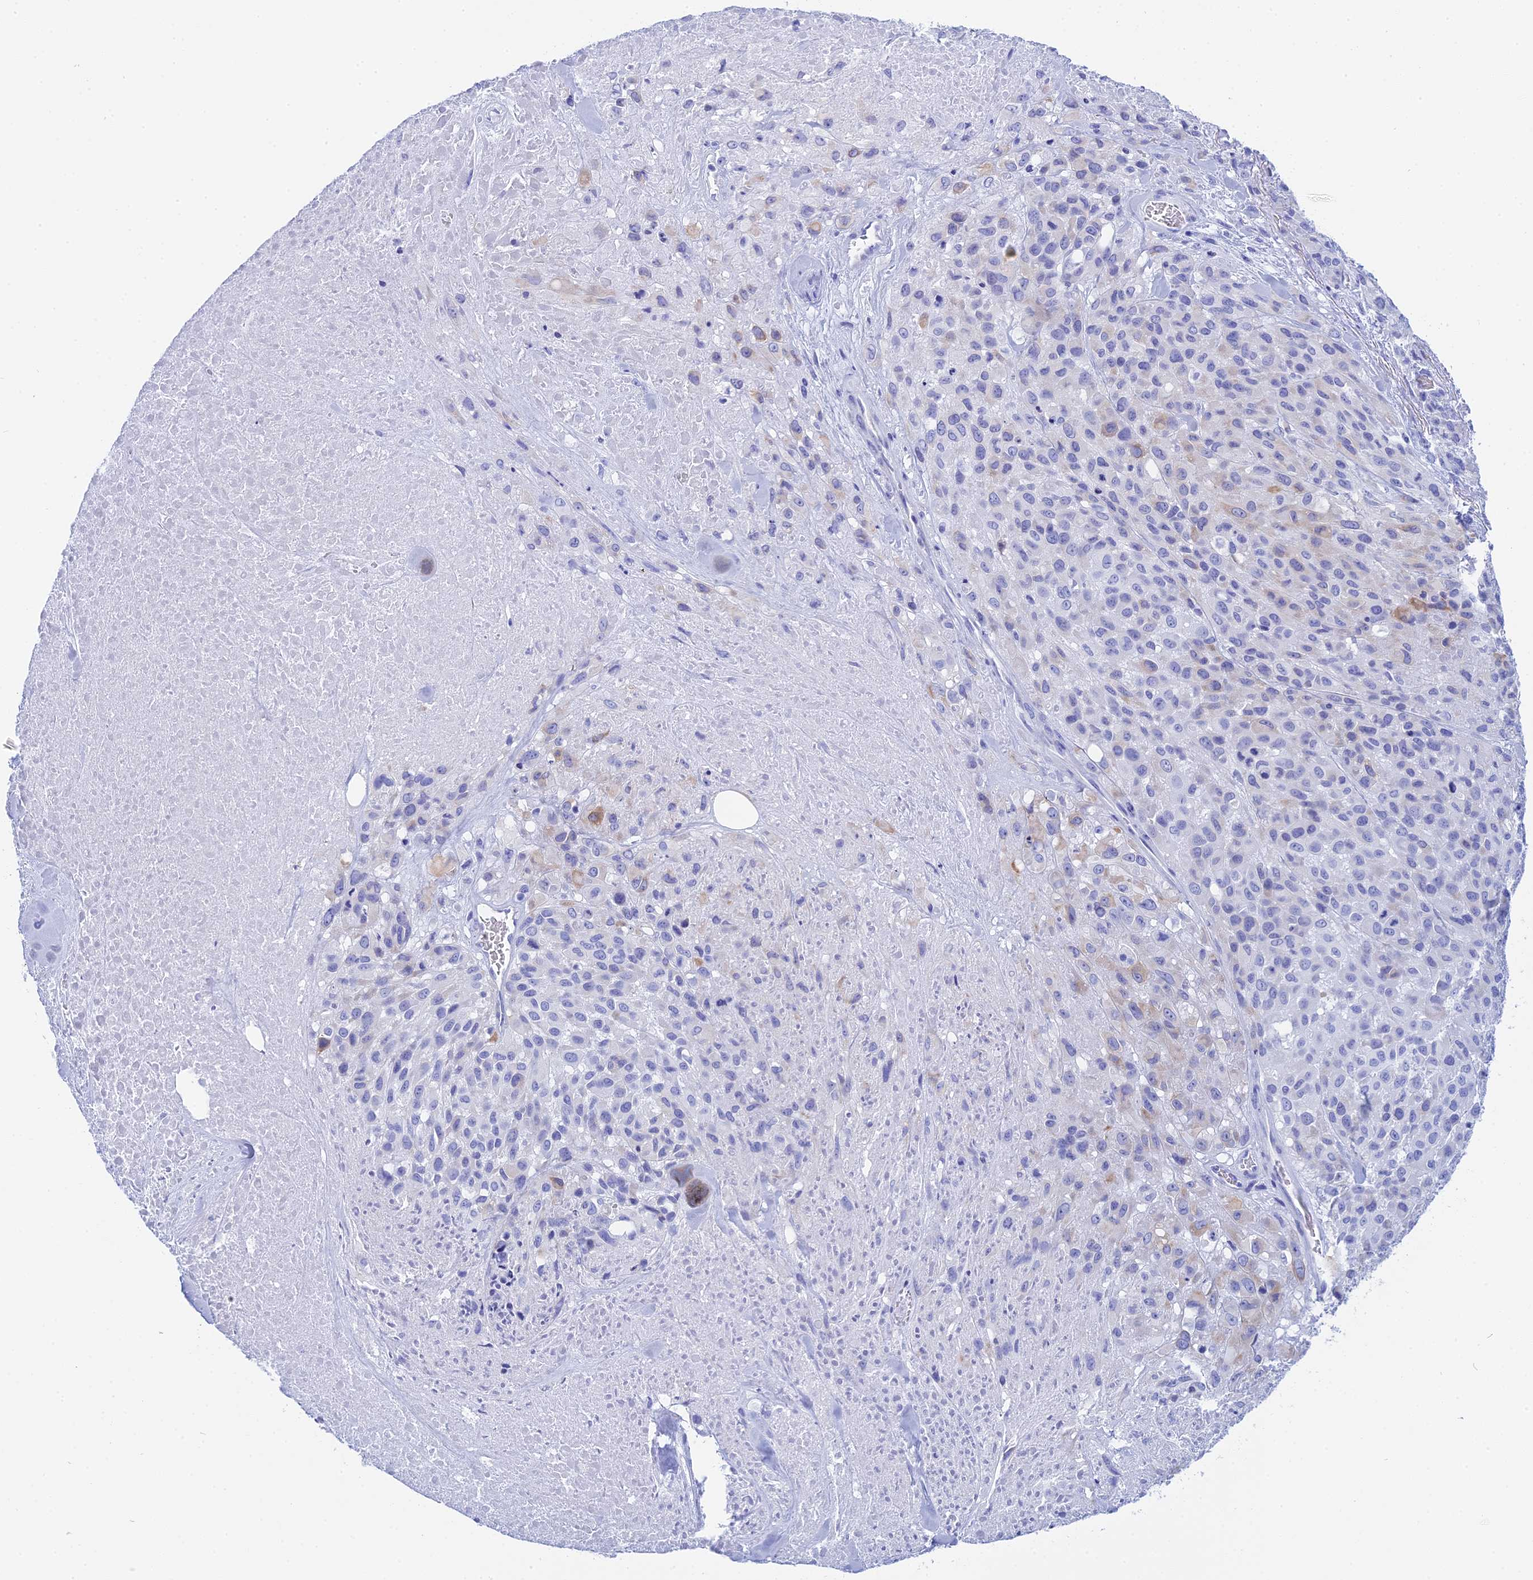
{"staining": {"intensity": "negative", "quantity": "none", "location": "none"}, "tissue": "melanoma", "cell_type": "Tumor cells", "image_type": "cancer", "snomed": [{"axis": "morphology", "description": "Malignant melanoma, Metastatic site"}, {"axis": "topography", "description": "Skin"}], "caption": "A high-resolution micrograph shows immunohistochemistry staining of malignant melanoma (metastatic site), which shows no significant expression in tumor cells.", "gene": "TEX101", "patient": {"sex": "female", "age": 81}}